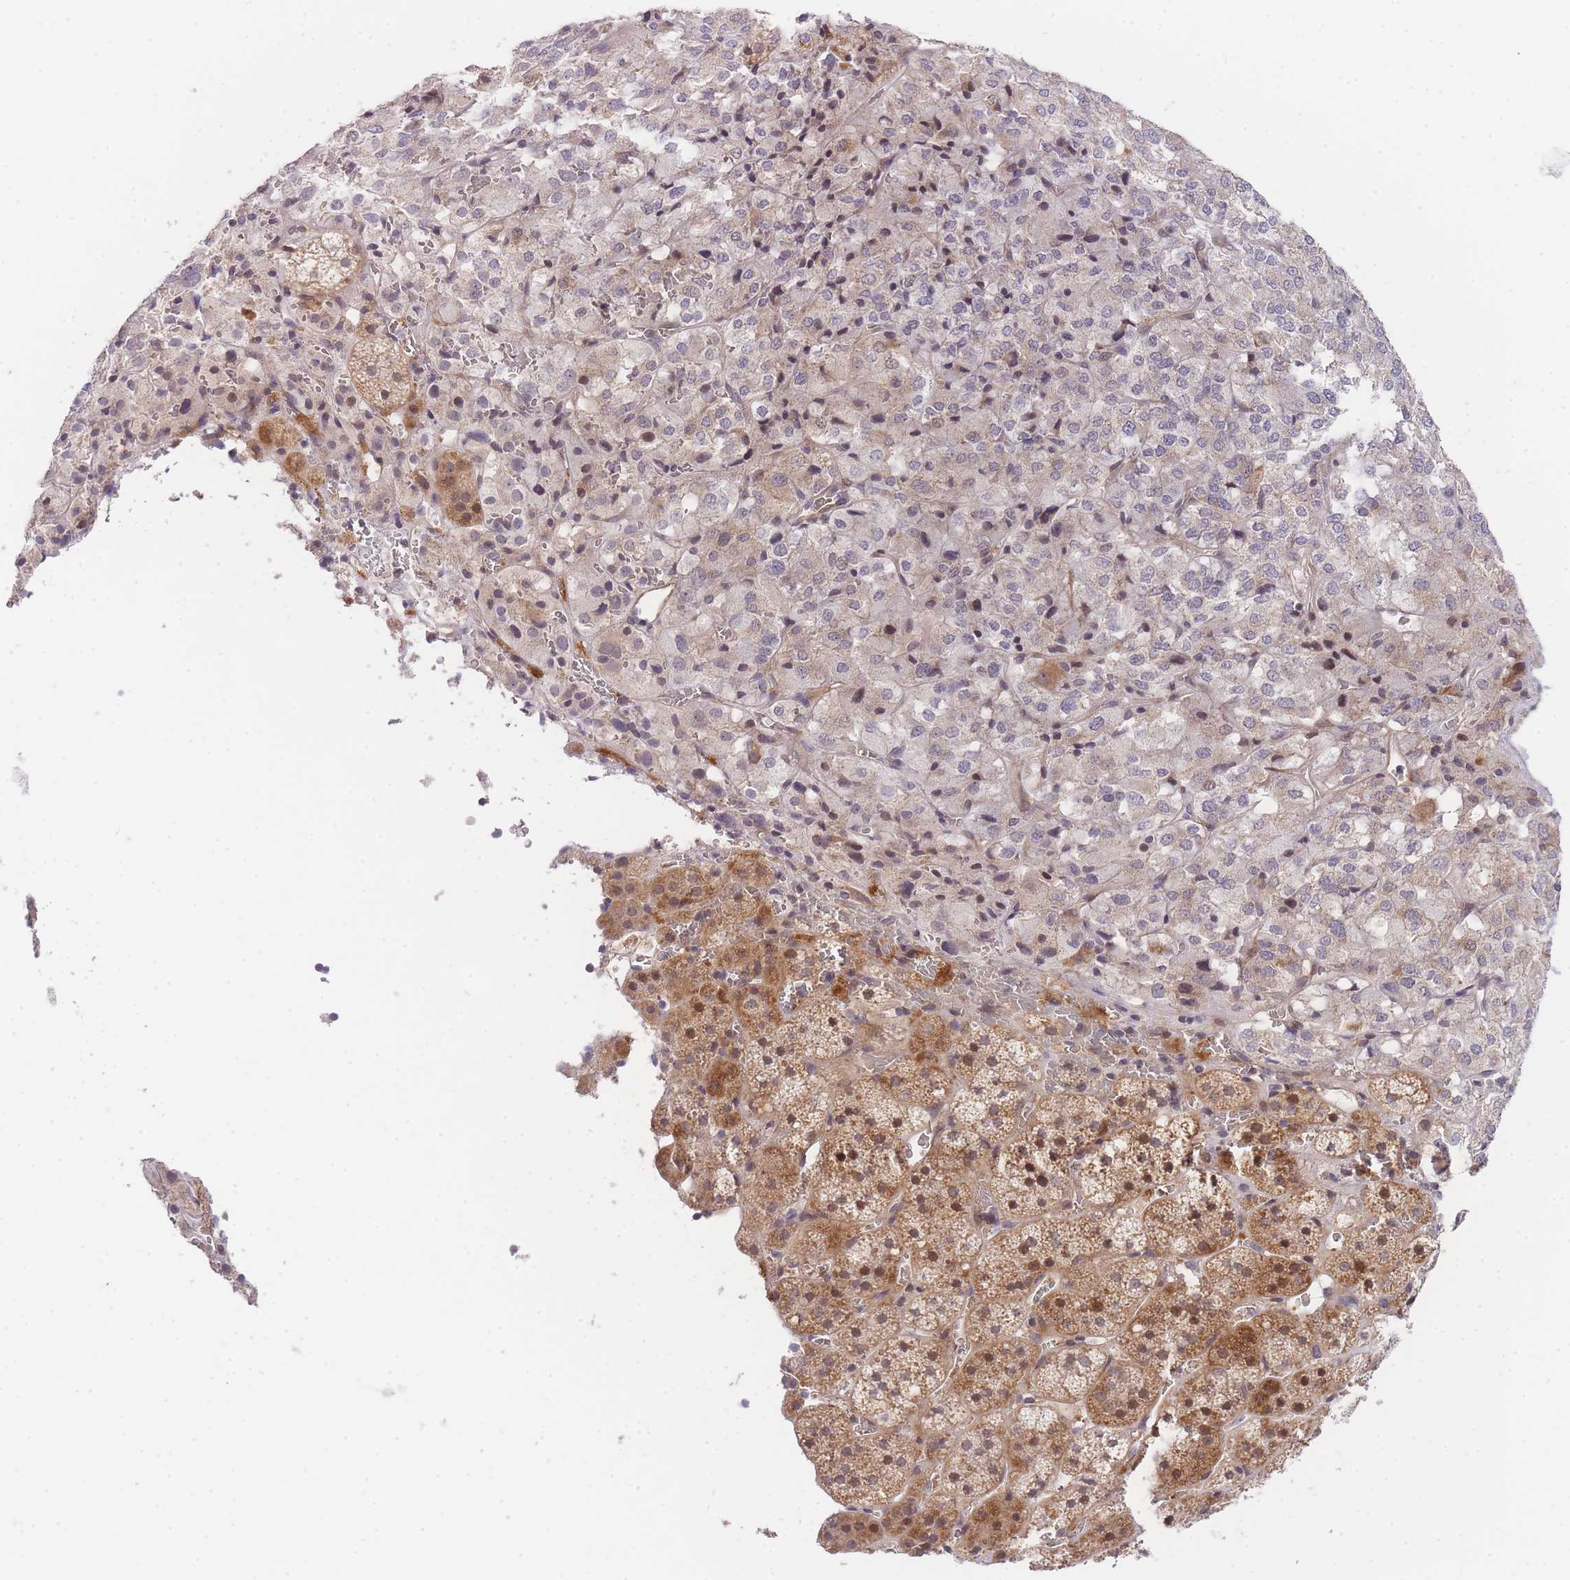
{"staining": {"intensity": "strong", "quantity": "<25%", "location": "cytoplasmic/membranous,nuclear"}, "tissue": "adrenal gland", "cell_type": "Glandular cells", "image_type": "normal", "snomed": [{"axis": "morphology", "description": "Normal tissue, NOS"}, {"axis": "topography", "description": "Adrenal gland"}], "caption": "The micrograph demonstrates immunohistochemical staining of normal adrenal gland. There is strong cytoplasmic/membranous,nuclear staining is identified in approximately <25% of glandular cells. (brown staining indicates protein expression, while blue staining denotes nuclei).", "gene": "SLC25A33", "patient": {"sex": "female", "age": 44}}